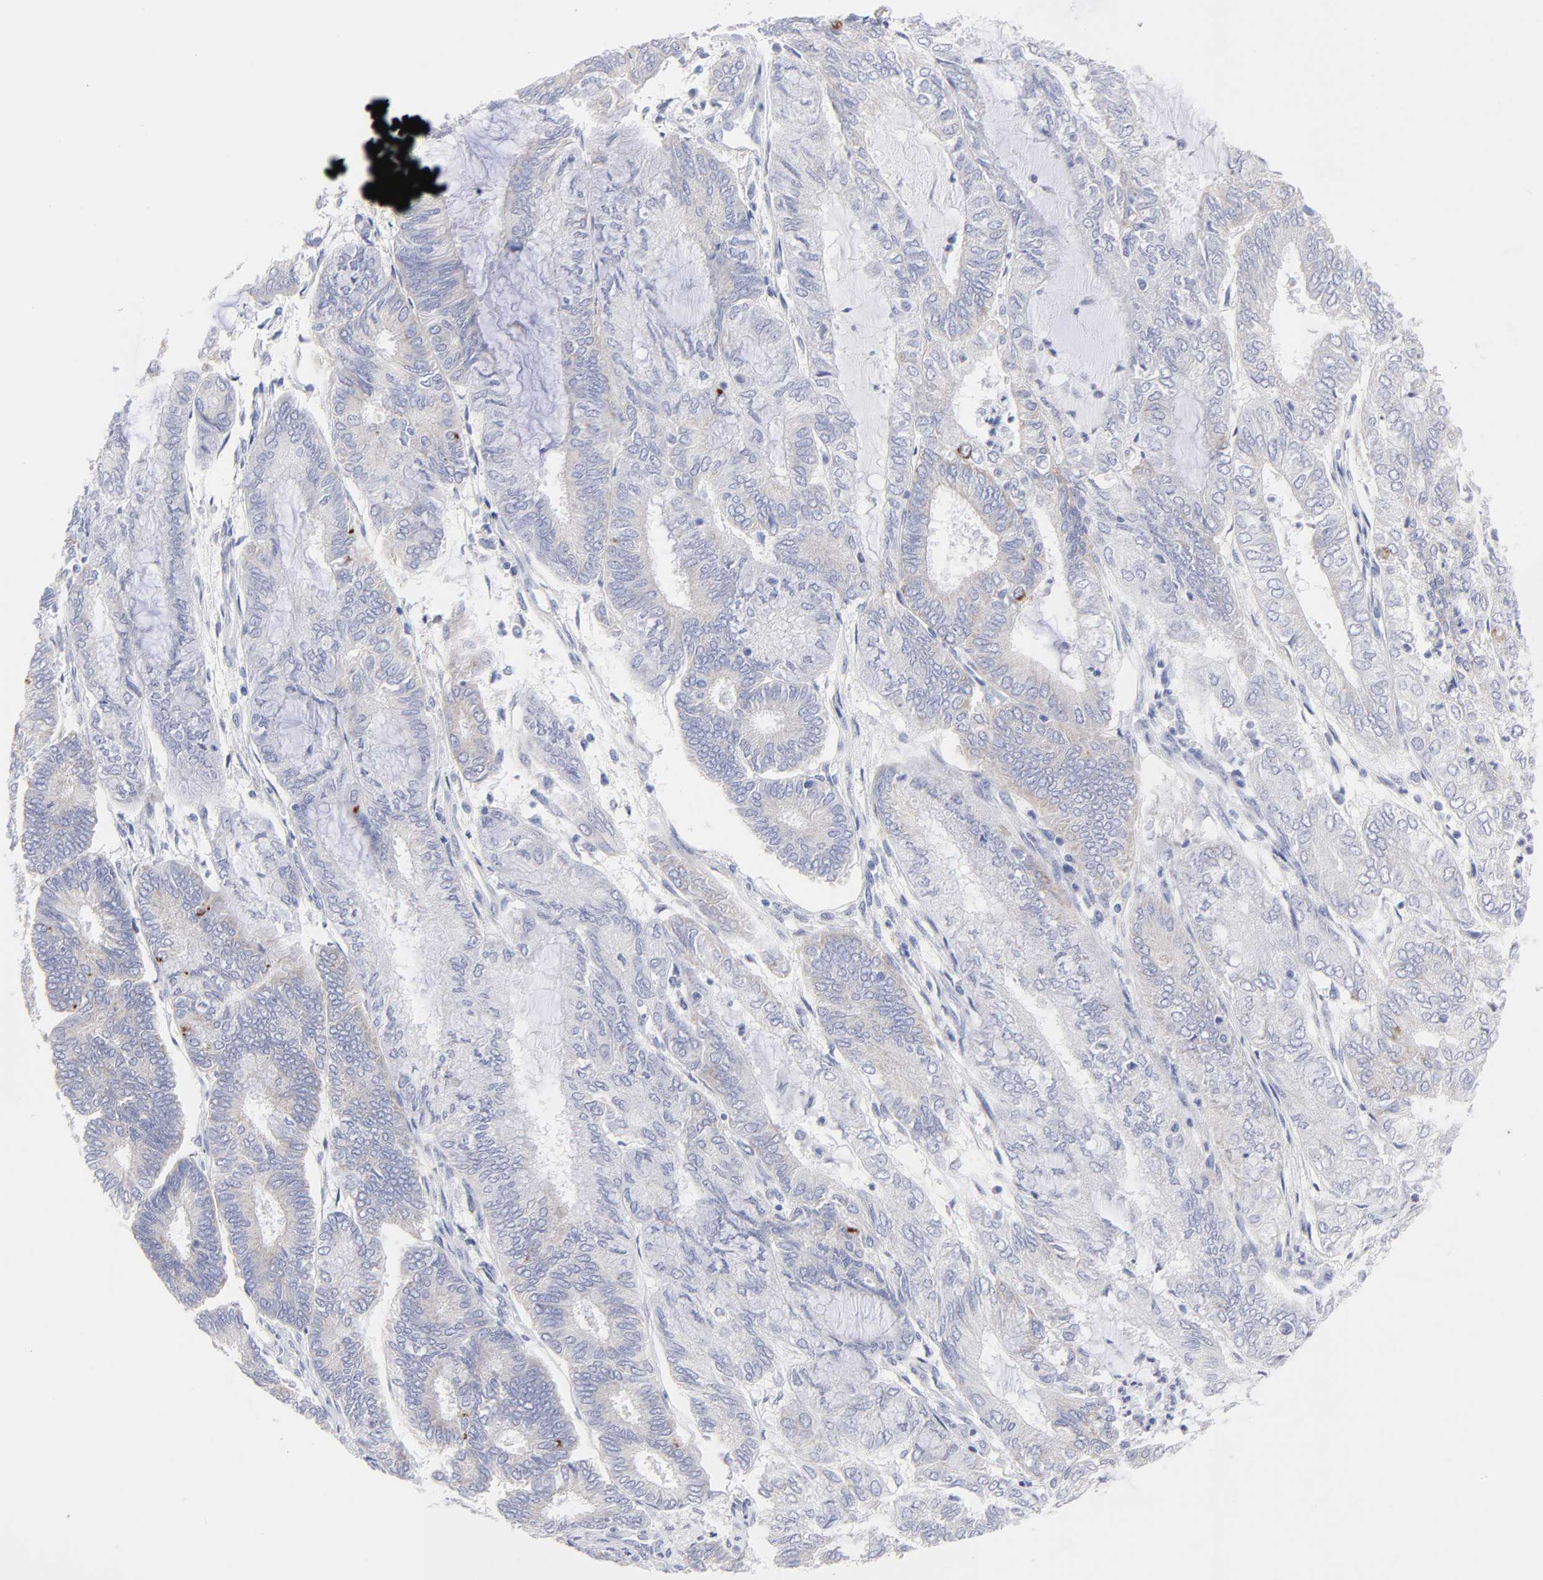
{"staining": {"intensity": "weak", "quantity": "<25%", "location": "cytoplasmic/membranous"}, "tissue": "endometrial cancer", "cell_type": "Tumor cells", "image_type": "cancer", "snomed": [{"axis": "morphology", "description": "Adenocarcinoma, NOS"}, {"axis": "topography", "description": "Endometrium"}], "caption": "The photomicrograph displays no significant expression in tumor cells of adenocarcinoma (endometrial).", "gene": "DUSP9", "patient": {"sex": "female", "age": 59}}